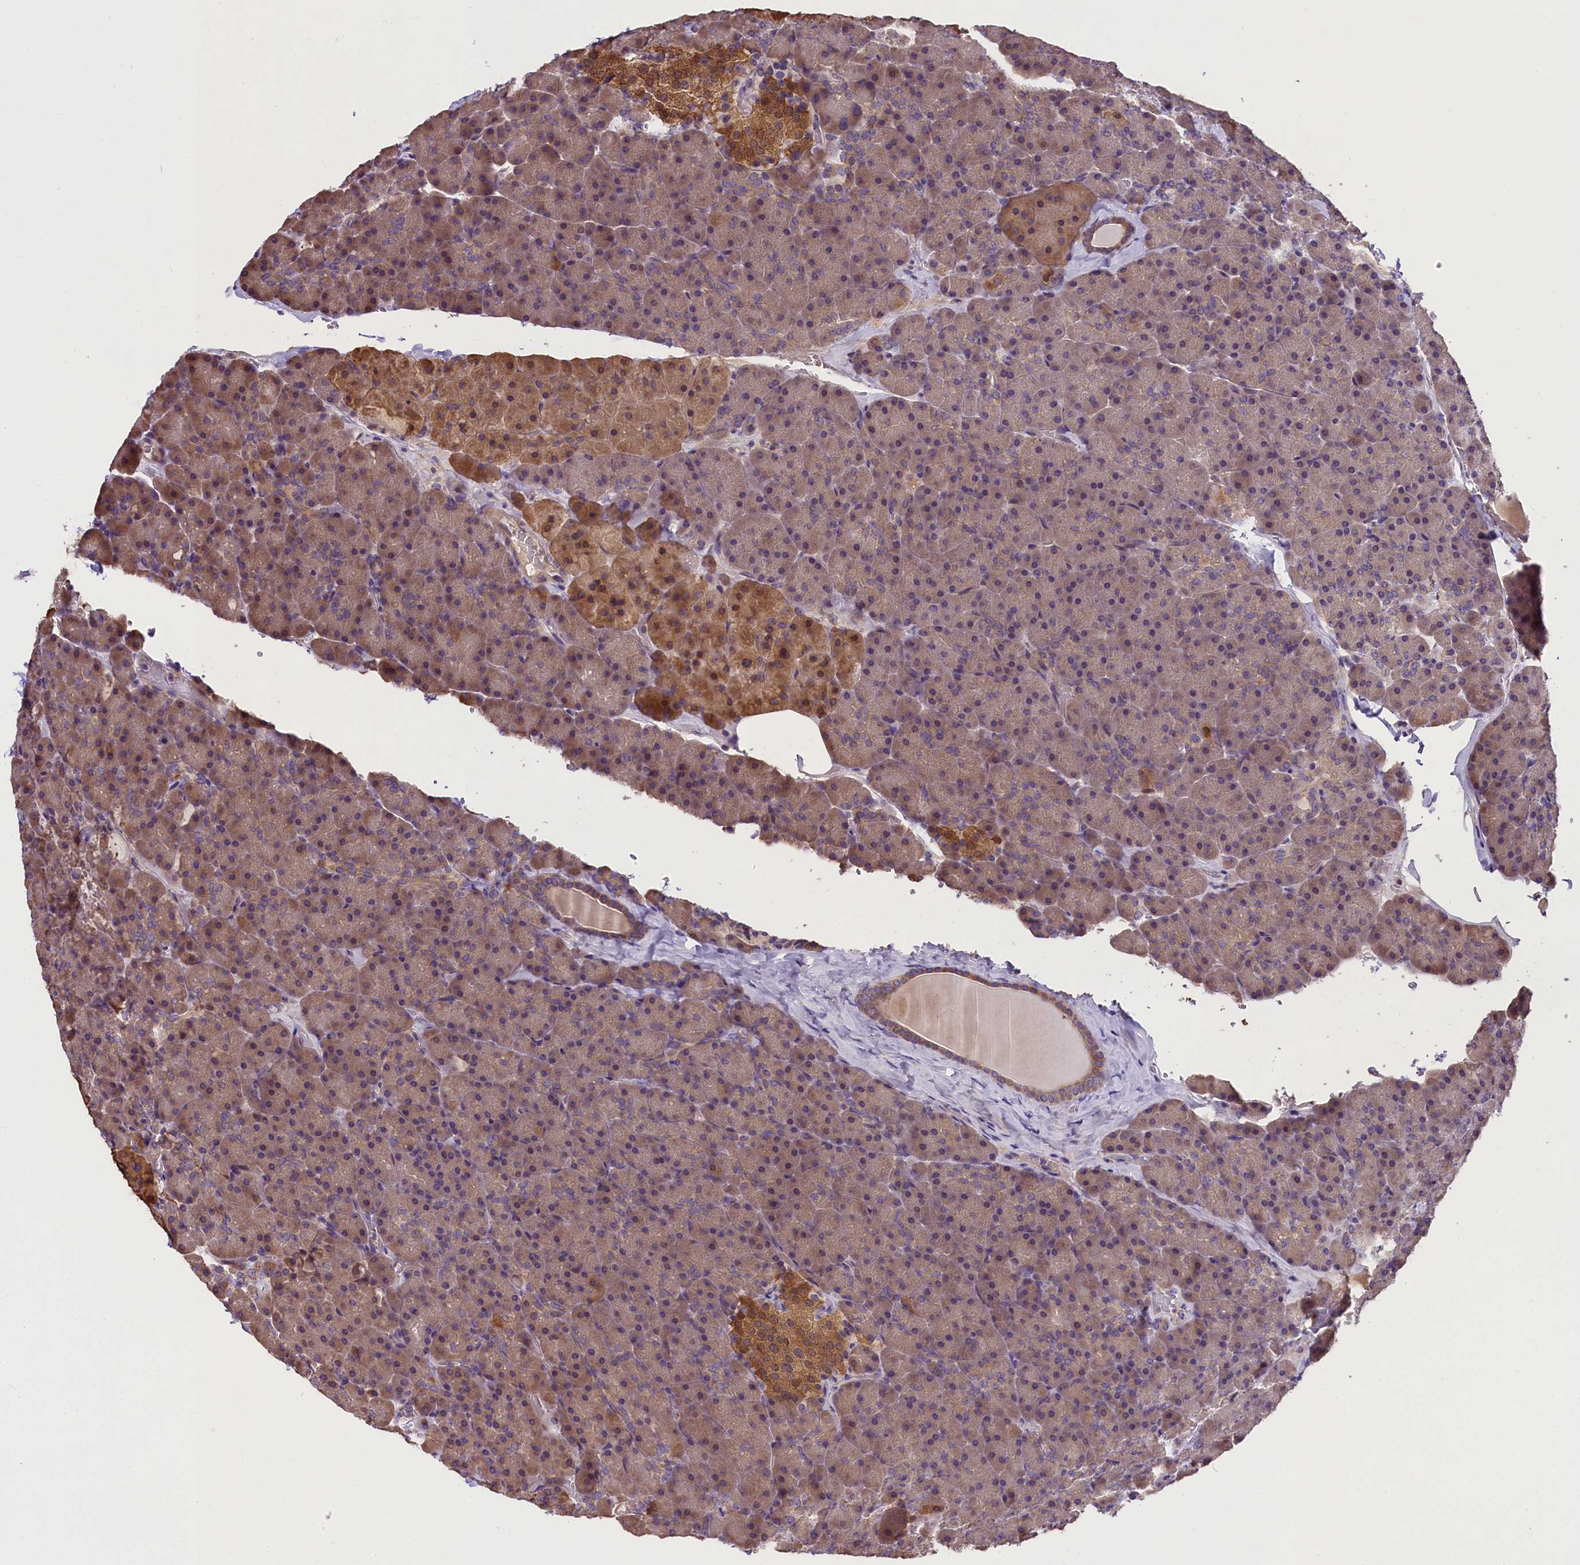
{"staining": {"intensity": "moderate", "quantity": "25%-75%", "location": "cytoplasmic/membranous"}, "tissue": "pancreas", "cell_type": "Exocrine glandular cells", "image_type": "normal", "snomed": [{"axis": "morphology", "description": "Normal tissue, NOS"}, {"axis": "topography", "description": "Pancreas"}], "caption": "Pancreas stained with DAB (3,3'-diaminobenzidine) immunohistochemistry reveals medium levels of moderate cytoplasmic/membranous staining in approximately 25%-75% of exocrine glandular cells. Using DAB (brown) and hematoxylin (blue) stains, captured at high magnification using brightfield microscopy.", "gene": "ABCC10", "patient": {"sex": "male", "age": 36}}